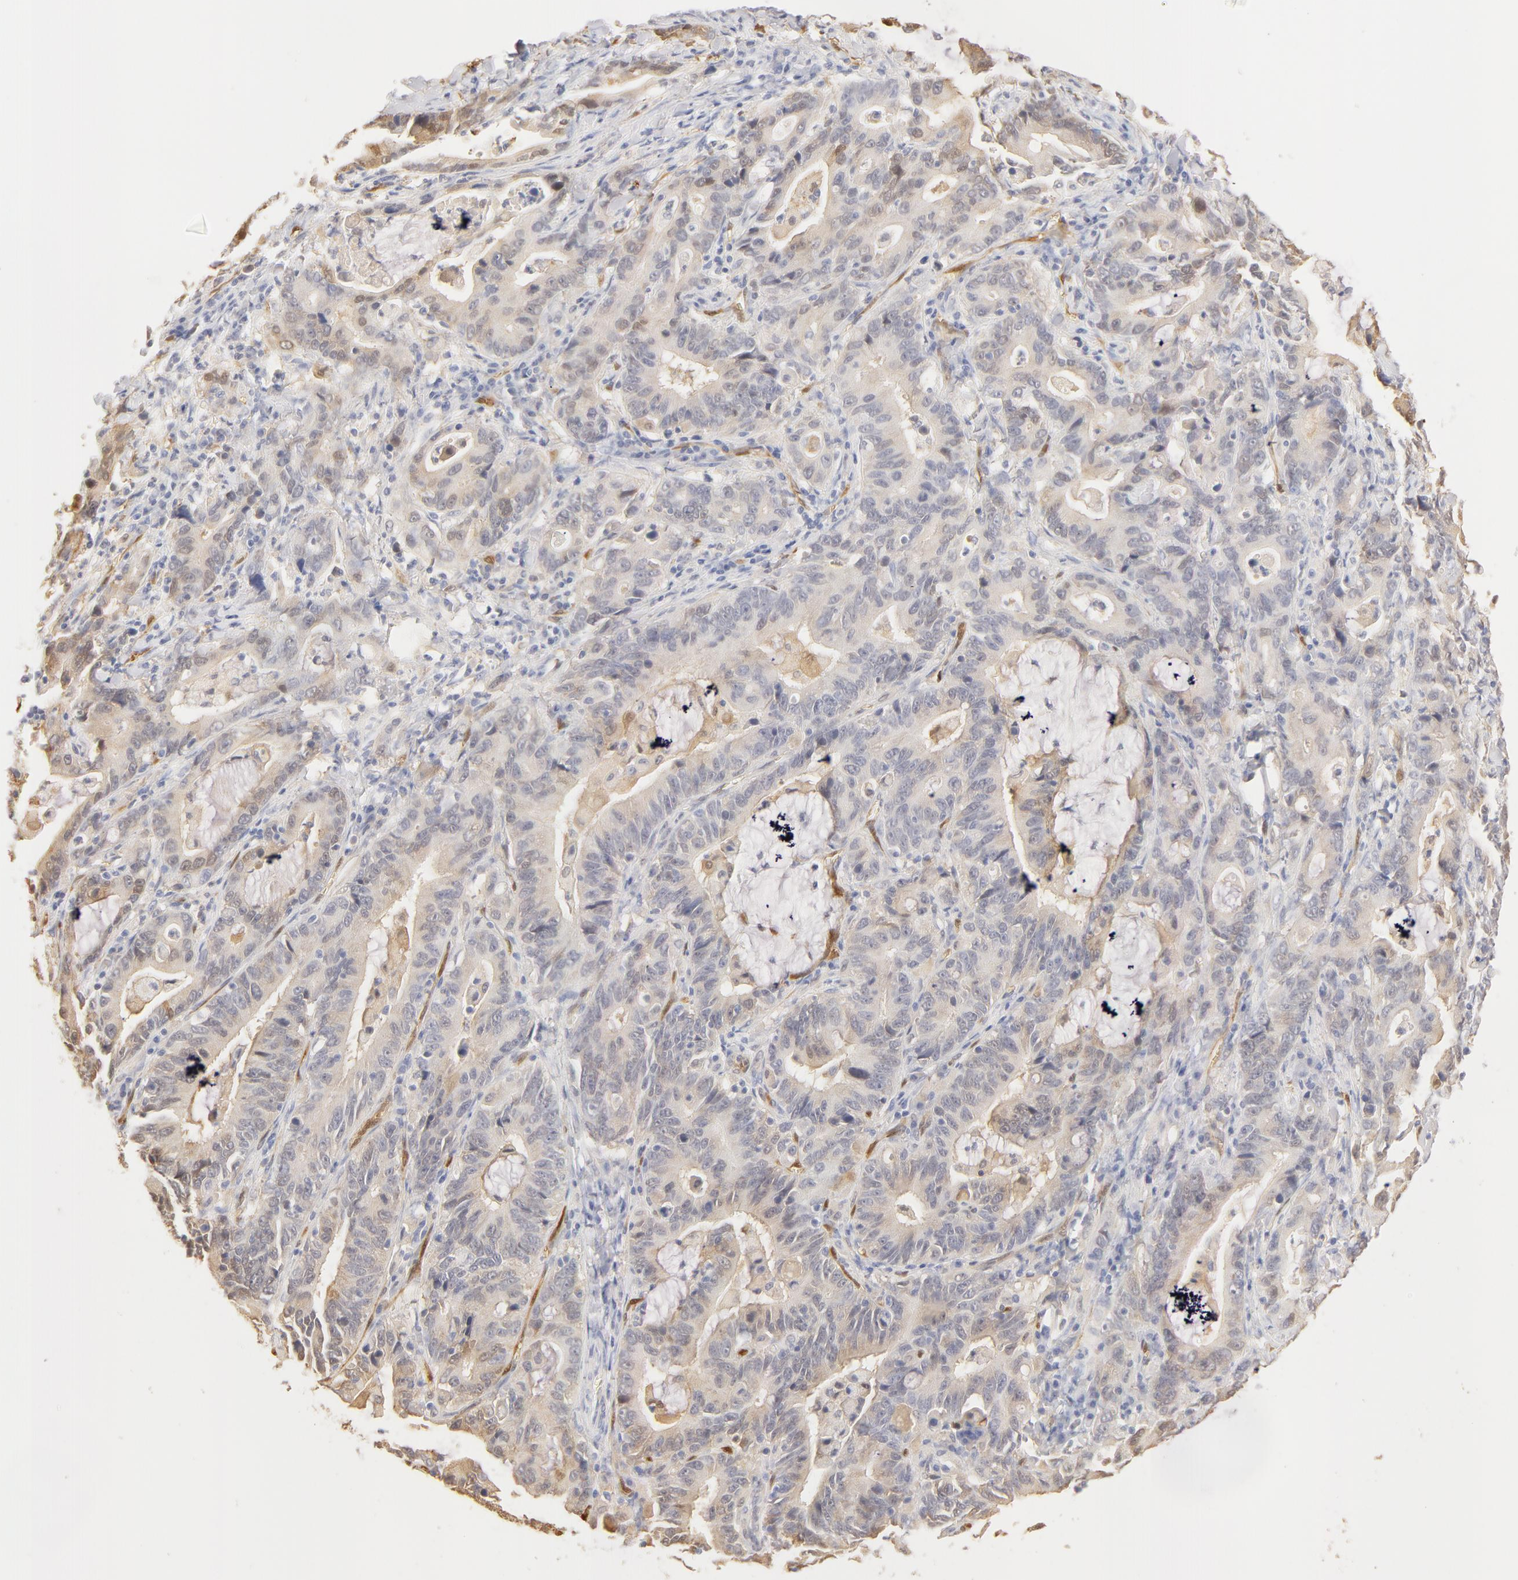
{"staining": {"intensity": "negative", "quantity": "none", "location": "none"}, "tissue": "stomach cancer", "cell_type": "Tumor cells", "image_type": "cancer", "snomed": [{"axis": "morphology", "description": "Adenocarcinoma, NOS"}, {"axis": "topography", "description": "Stomach, upper"}], "caption": "Immunohistochemical staining of human stomach cancer (adenocarcinoma) displays no significant expression in tumor cells.", "gene": "CA2", "patient": {"sex": "male", "age": 63}}